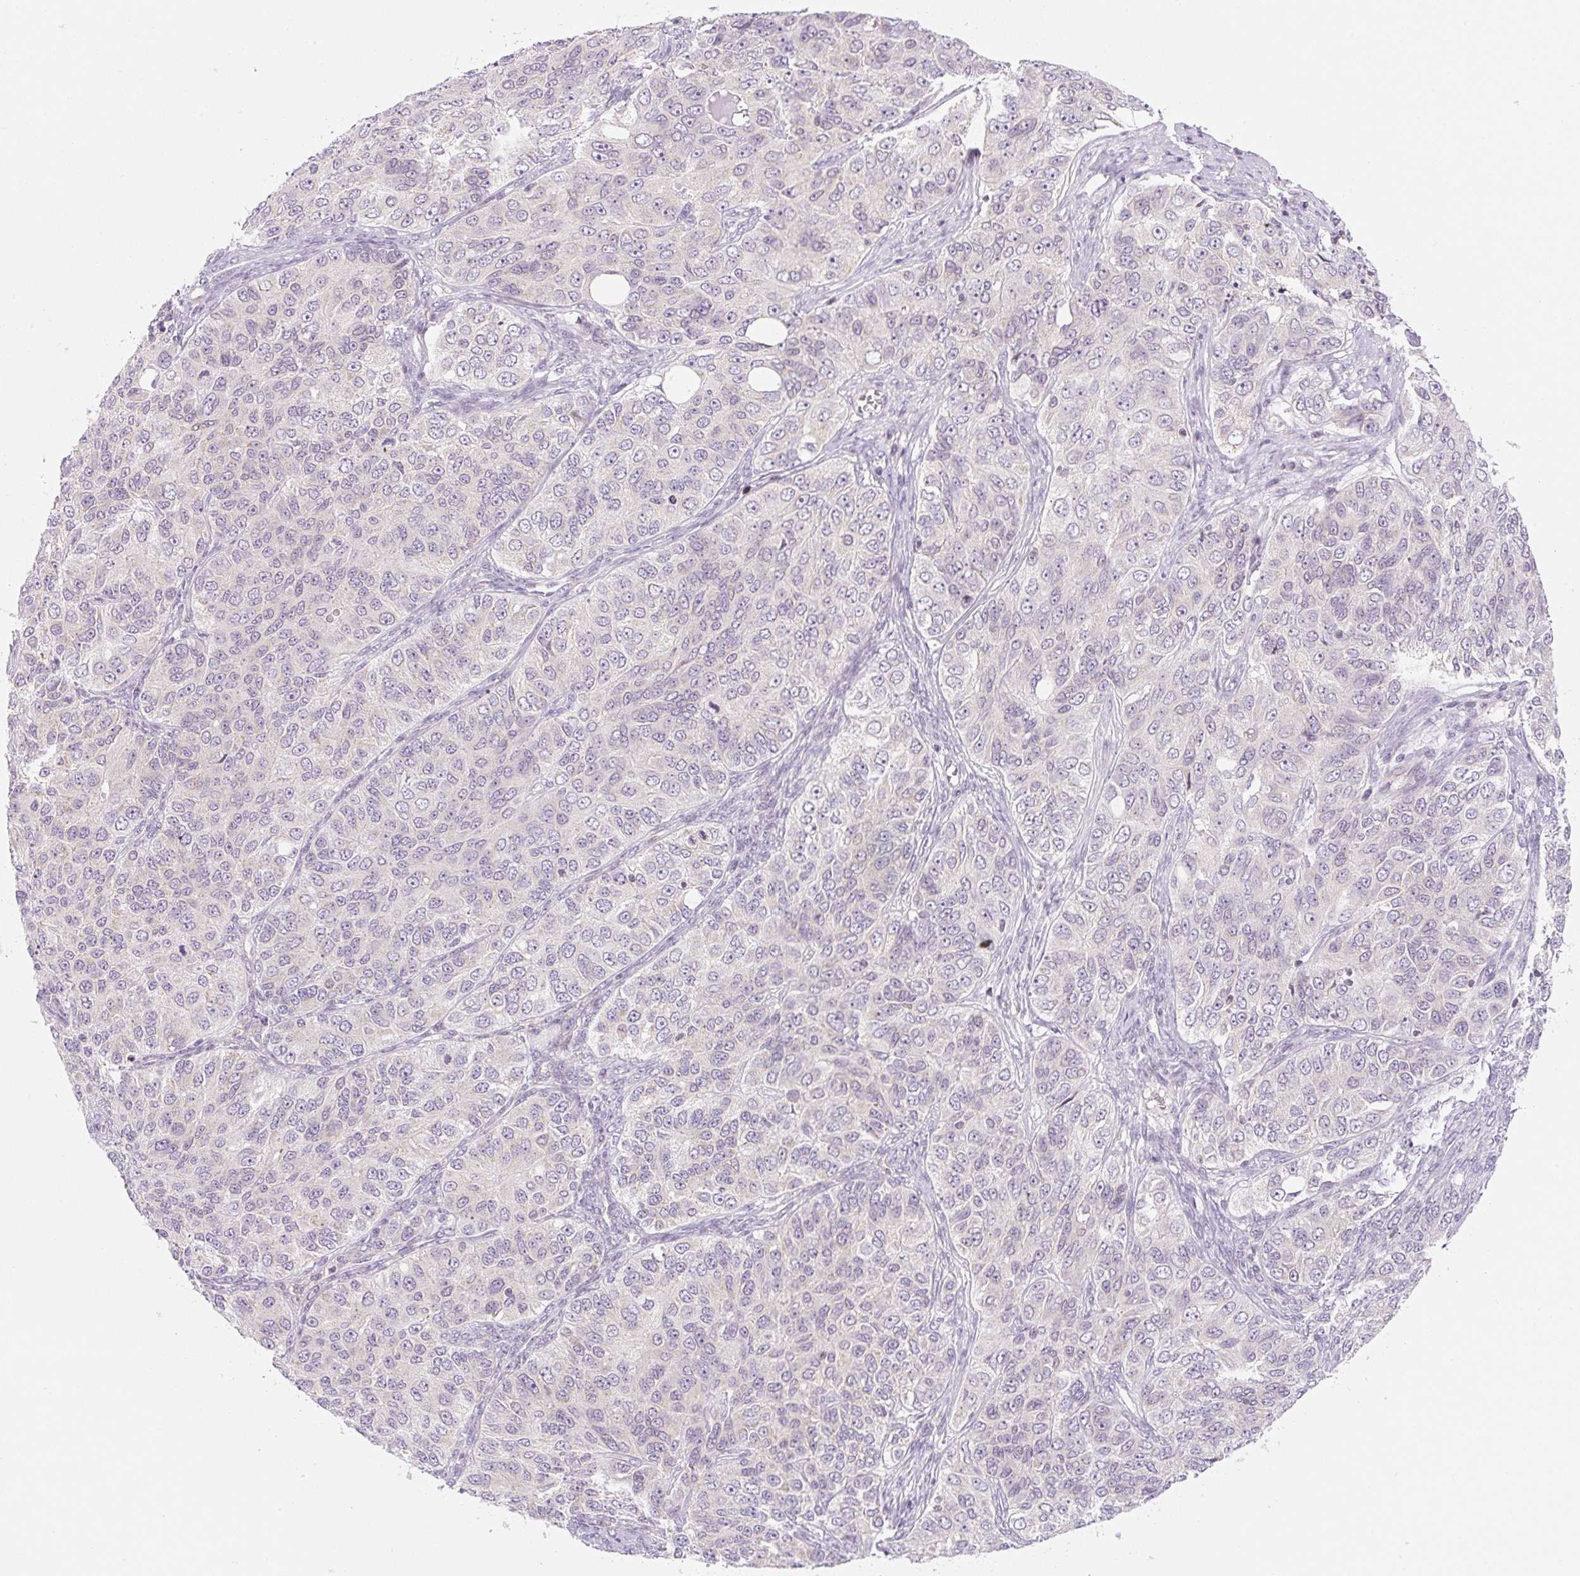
{"staining": {"intensity": "weak", "quantity": "<25%", "location": "cytoplasmic/membranous"}, "tissue": "ovarian cancer", "cell_type": "Tumor cells", "image_type": "cancer", "snomed": [{"axis": "morphology", "description": "Carcinoma, endometroid"}, {"axis": "topography", "description": "Ovary"}], "caption": "Tumor cells show no significant protein staining in ovarian cancer. The staining is performed using DAB brown chromogen with nuclei counter-stained in using hematoxylin.", "gene": "CASKIN1", "patient": {"sex": "female", "age": 51}}